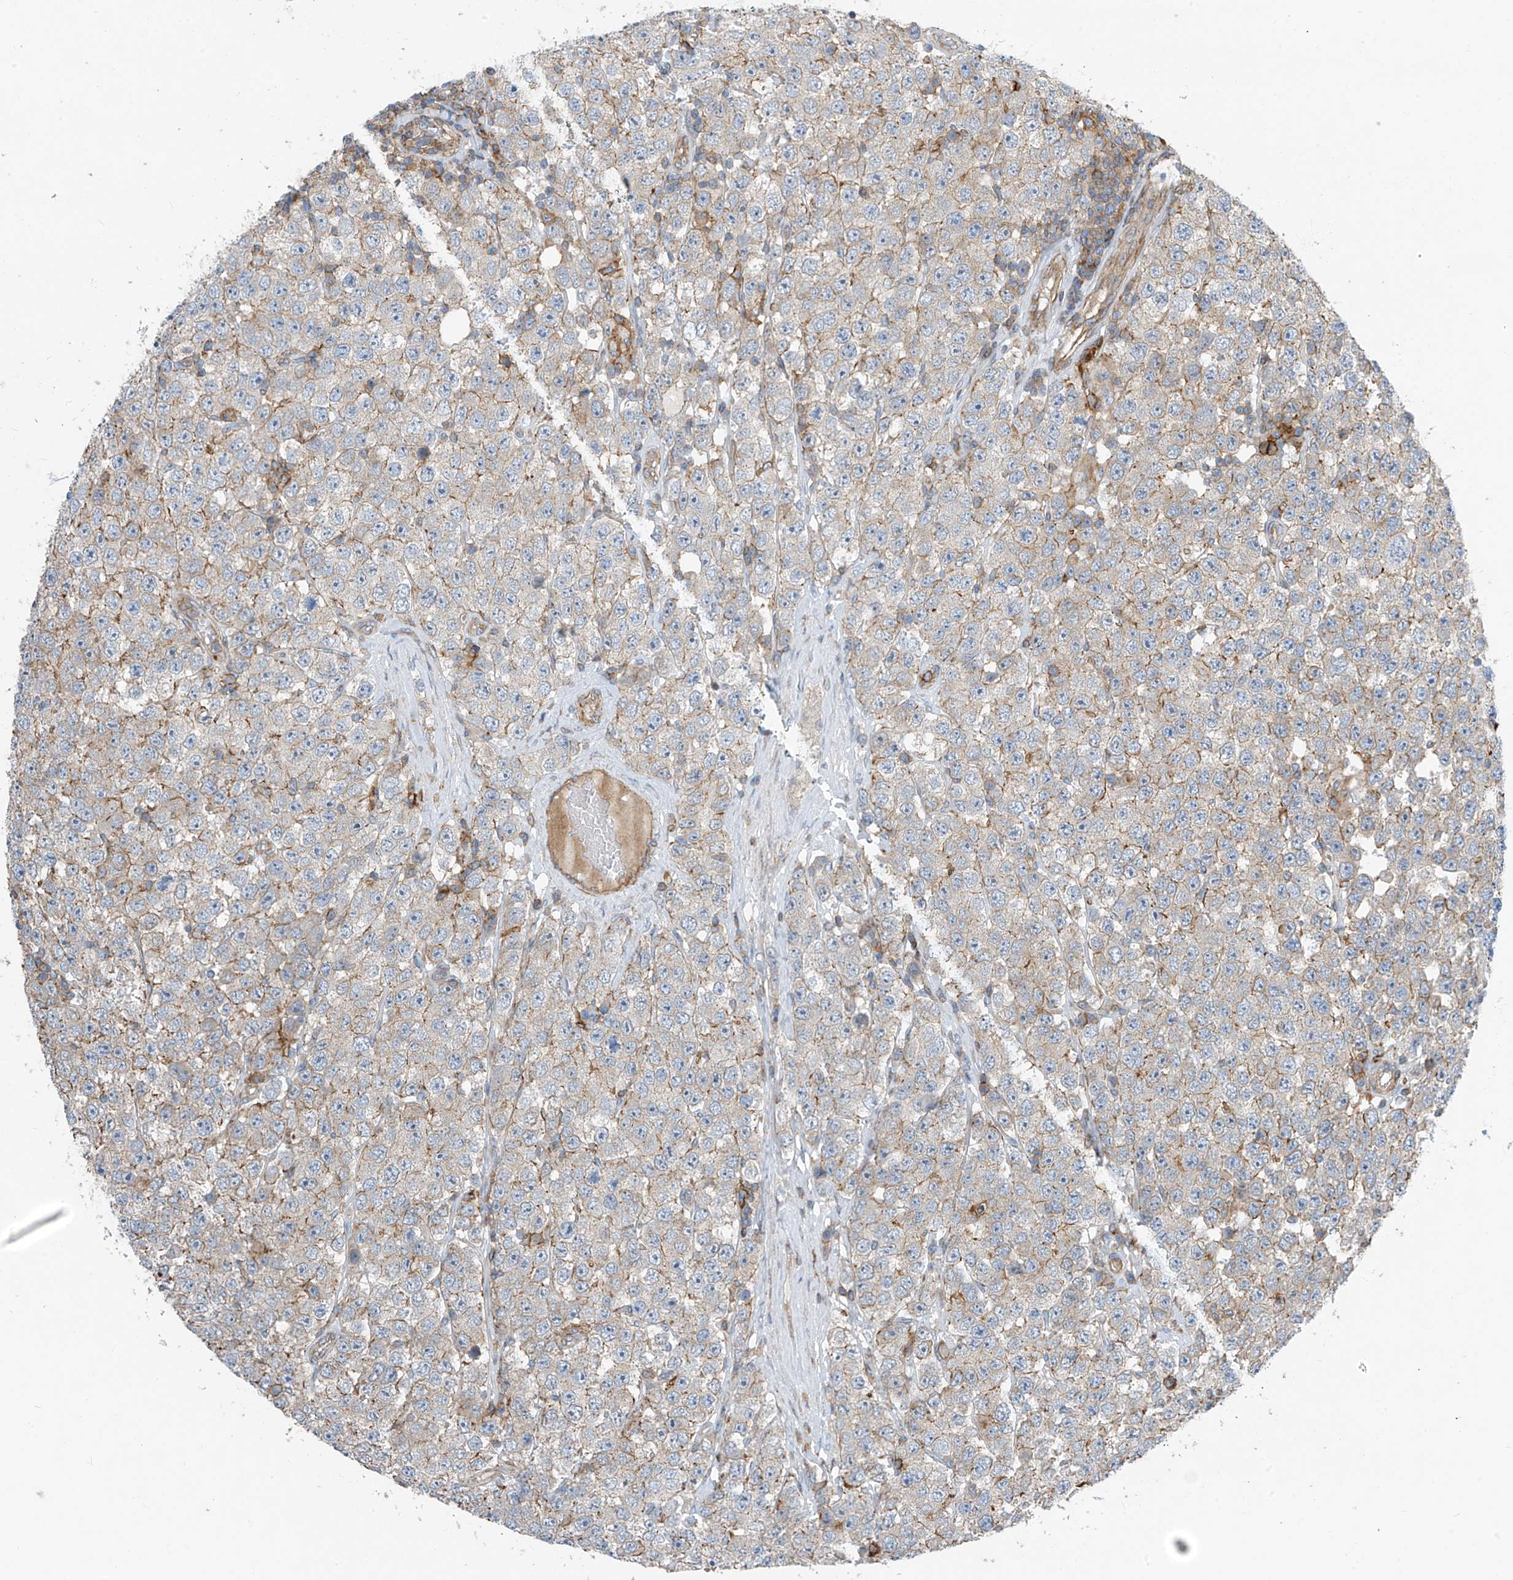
{"staining": {"intensity": "weak", "quantity": "25%-75%", "location": "cytoplasmic/membranous"}, "tissue": "testis cancer", "cell_type": "Tumor cells", "image_type": "cancer", "snomed": [{"axis": "morphology", "description": "Seminoma, NOS"}, {"axis": "topography", "description": "Testis"}], "caption": "Immunohistochemistry (DAB (3,3'-diaminobenzidine)) staining of human testis cancer (seminoma) reveals weak cytoplasmic/membranous protein positivity in about 25%-75% of tumor cells.", "gene": "SLC1A5", "patient": {"sex": "male", "age": 28}}